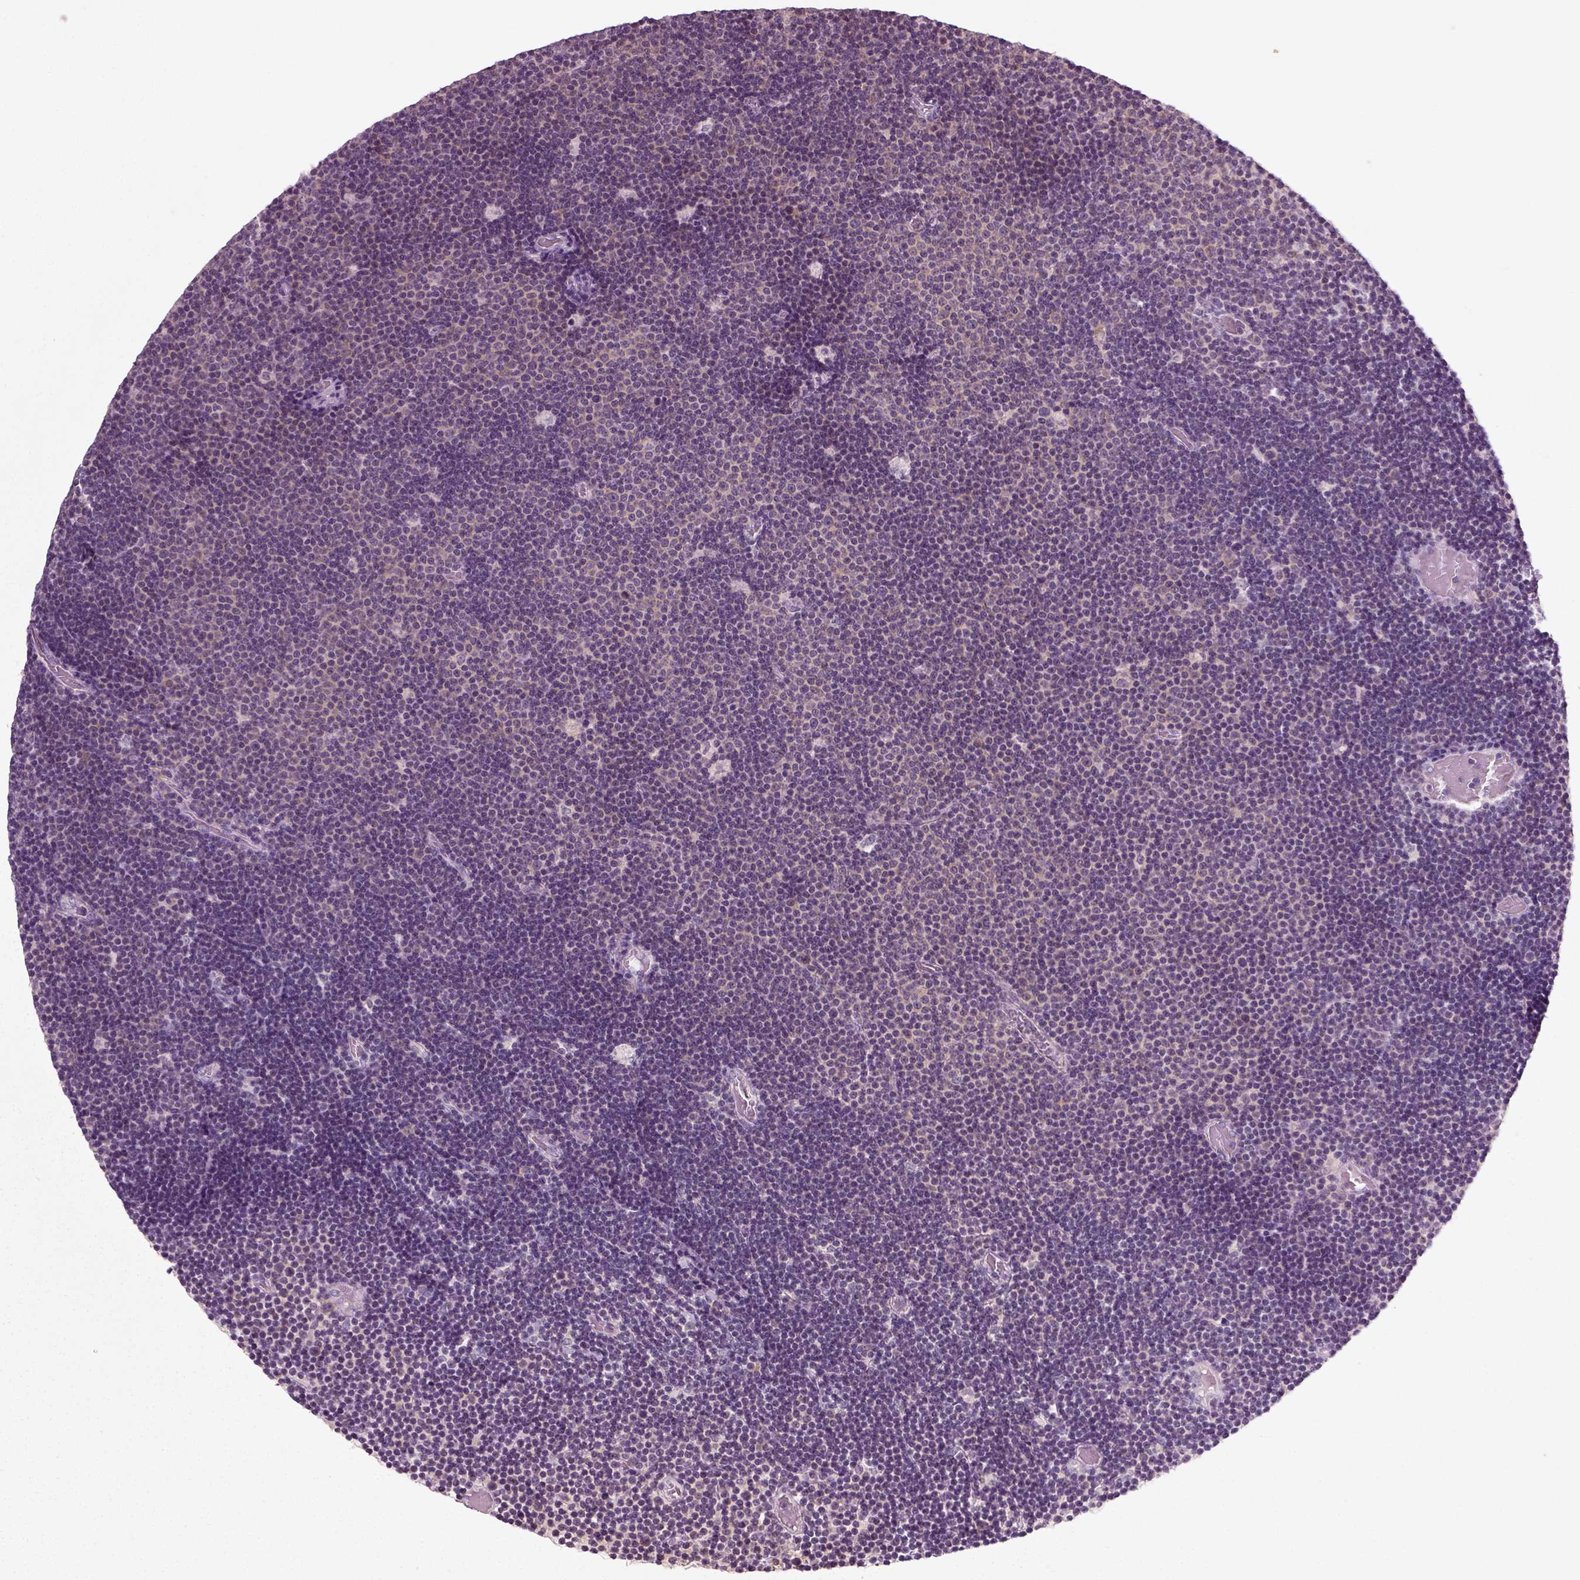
{"staining": {"intensity": "negative", "quantity": "none", "location": "none"}, "tissue": "lymphoma", "cell_type": "Tumor cells", "image_type": "cancer", "snomed": [{"axis": "morphology", "description": "Malignant lymphoma, non-Hodgkin's type, Low grade"}, {"axis": "topography", "description": "Brain"}], "caption": "Human lymphoma stained for a protein using IHC exhibits no expression in tumor cells.", "gene": "RND2", "patient": {"sex": "female", "age": 66}}